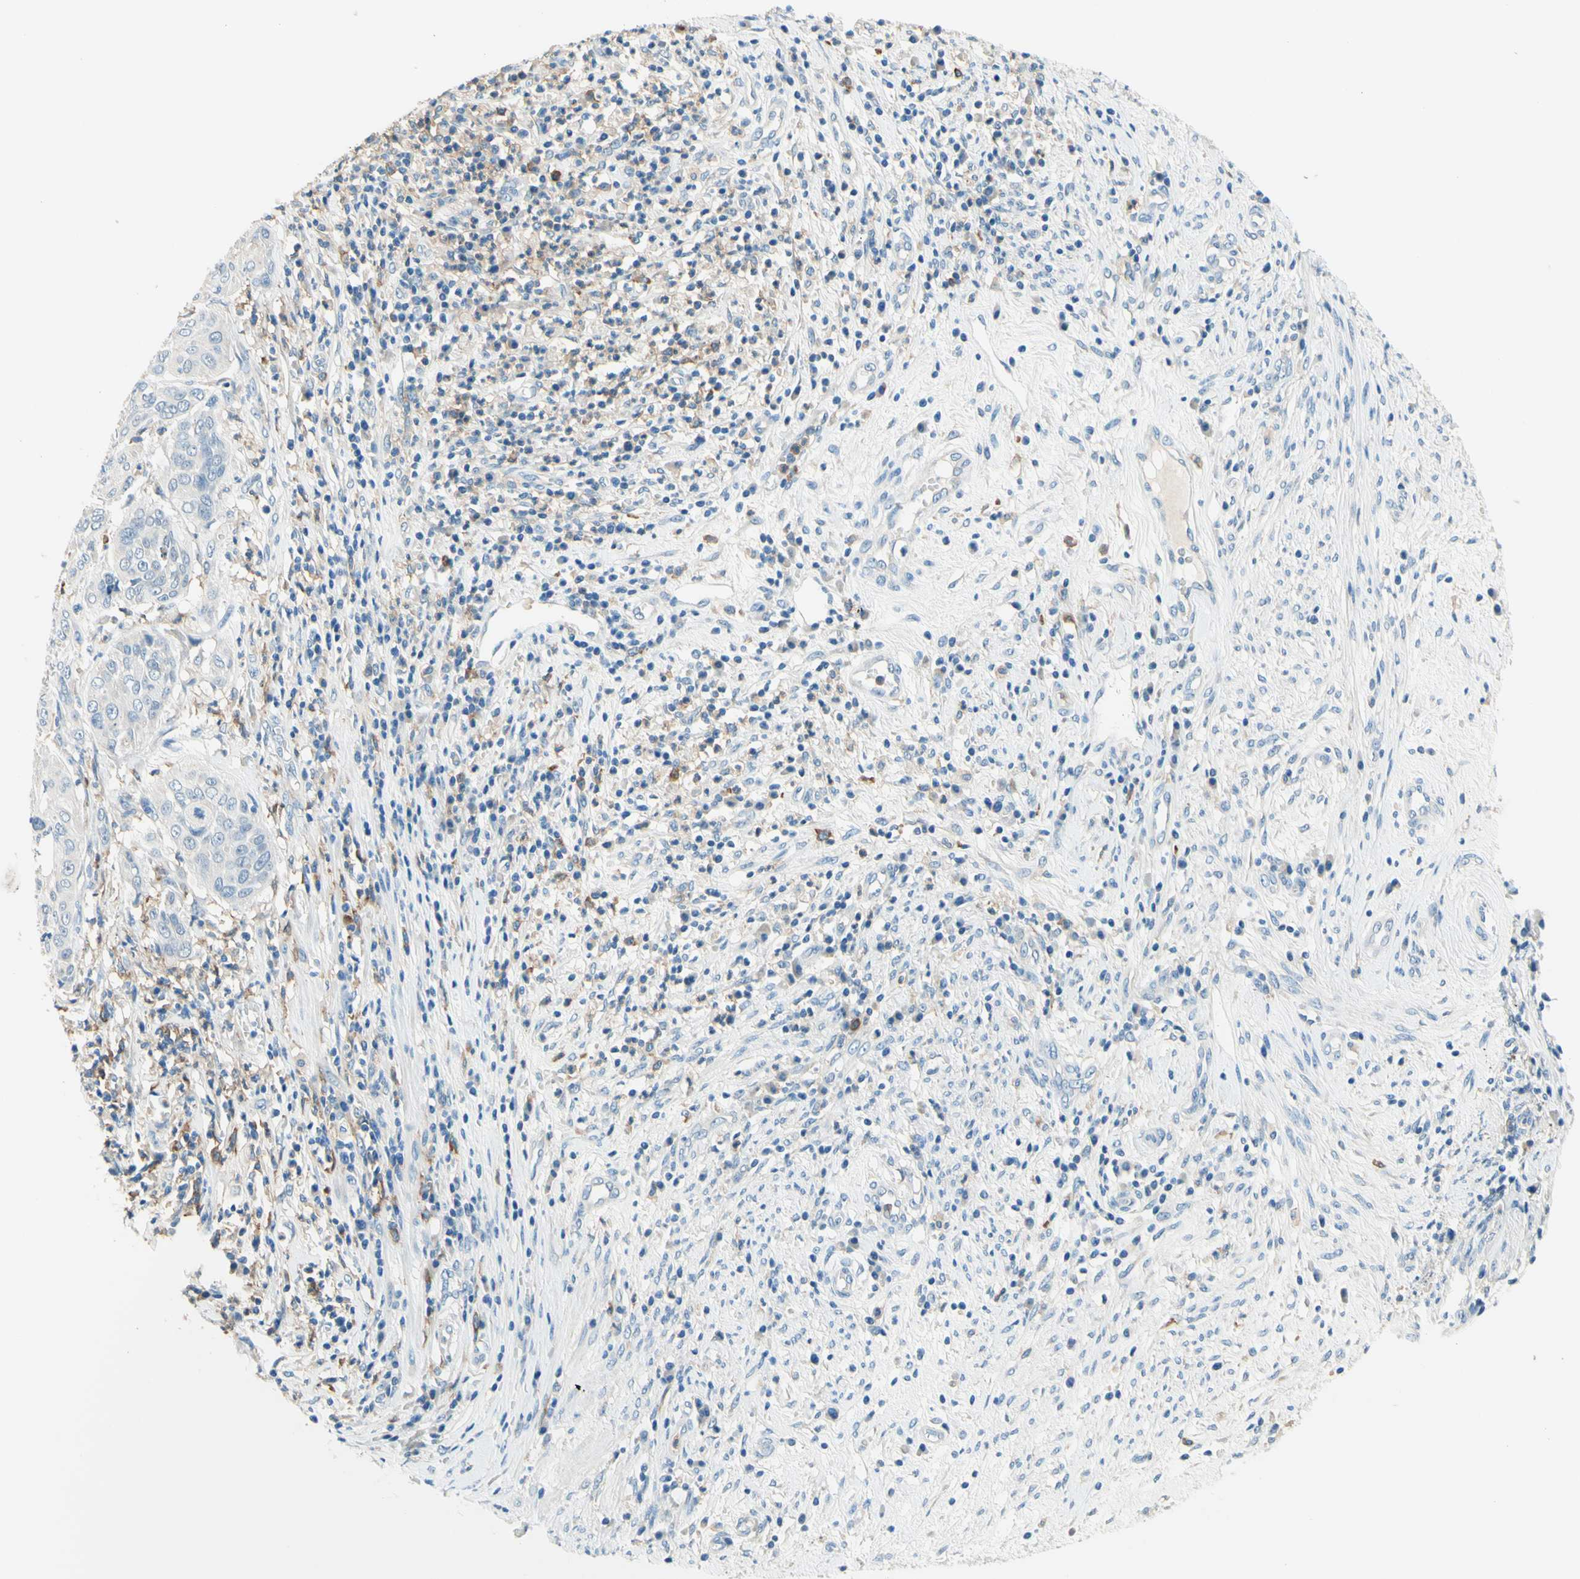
{"staining": {"intensity": "negative", "quantity": "none", "location": "none"}, "tissue": "cervical cancer", "cell_type": "Tumor cells", "image_type": "cancer", "snomed": [{"axis": "morphology", "description": "Normal tissue, NOS"}, {"axis": "morphology", "description": "Squamous cell carcinoma, NOS"}, {"axis": "topography", "description": "Cervix"}], "caption": "This micrograph is of cervical squamous cell carcinoma stained with immunohistochemistry (IHC) to label a protein in brown with the nuclei are counter-stained blue. There is no staining in tumor cells.", "gene": "SIGLEC9", "patient": {"sex": "female", "age": 39}}